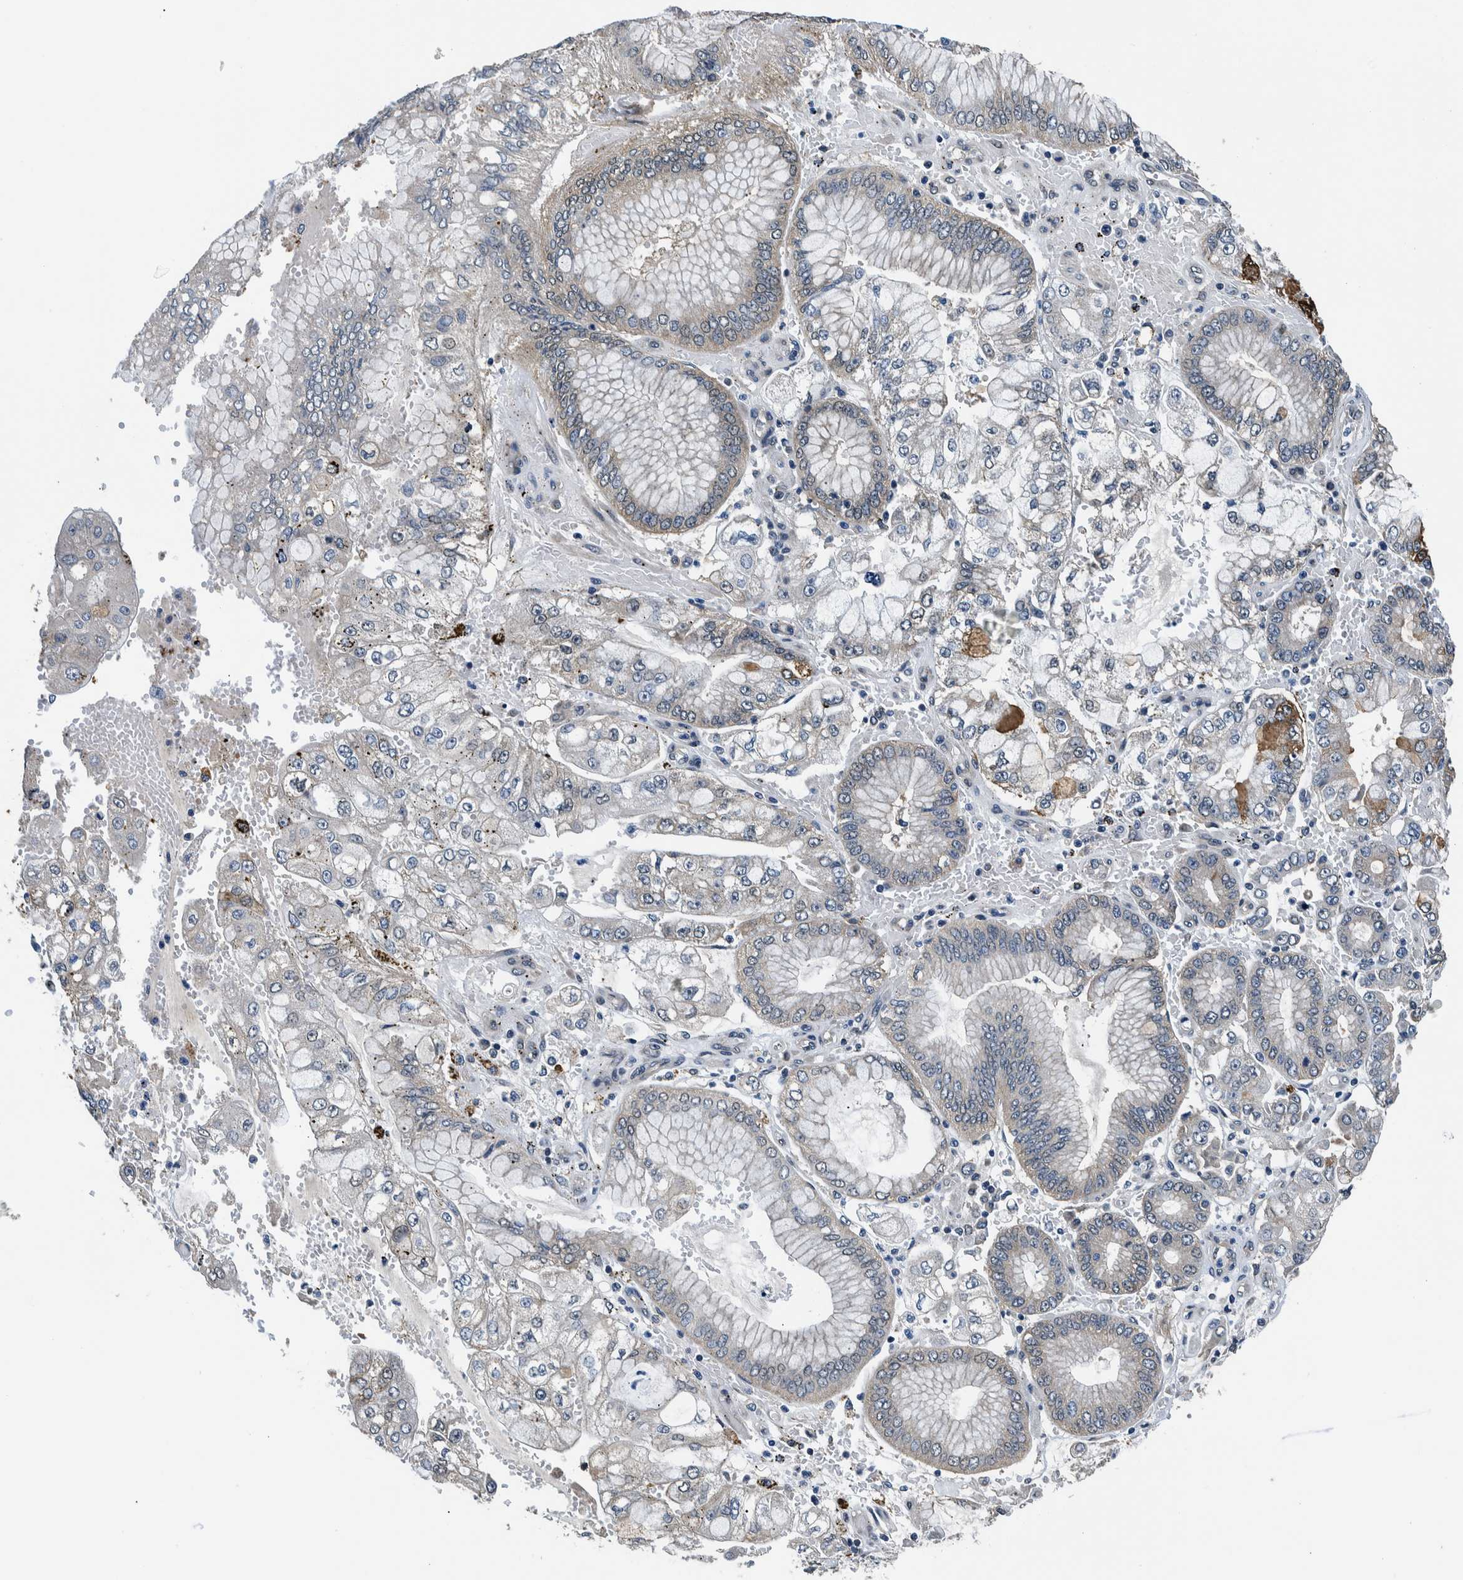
{"staining": {"intensity": "negative", "quantity": "none", "location": "none"}, "tissue": "stomach cancer", "cell_type": "Tumor cells", "image_type": "cancer", "snomed": [{"axis": "morphology", "description": "Adenocarcinoma, NOS"}, {"axis": "topography", "description": "Stomach"}], "caption": "DAB (3,3'-diaminobenzidine) immunohistochemical staining of human stomach adenocarcinoma exhibits no significant staining in tumor cells.", "gene": "NIBAN2", "patient": {"sex": "male", "age": 76}}